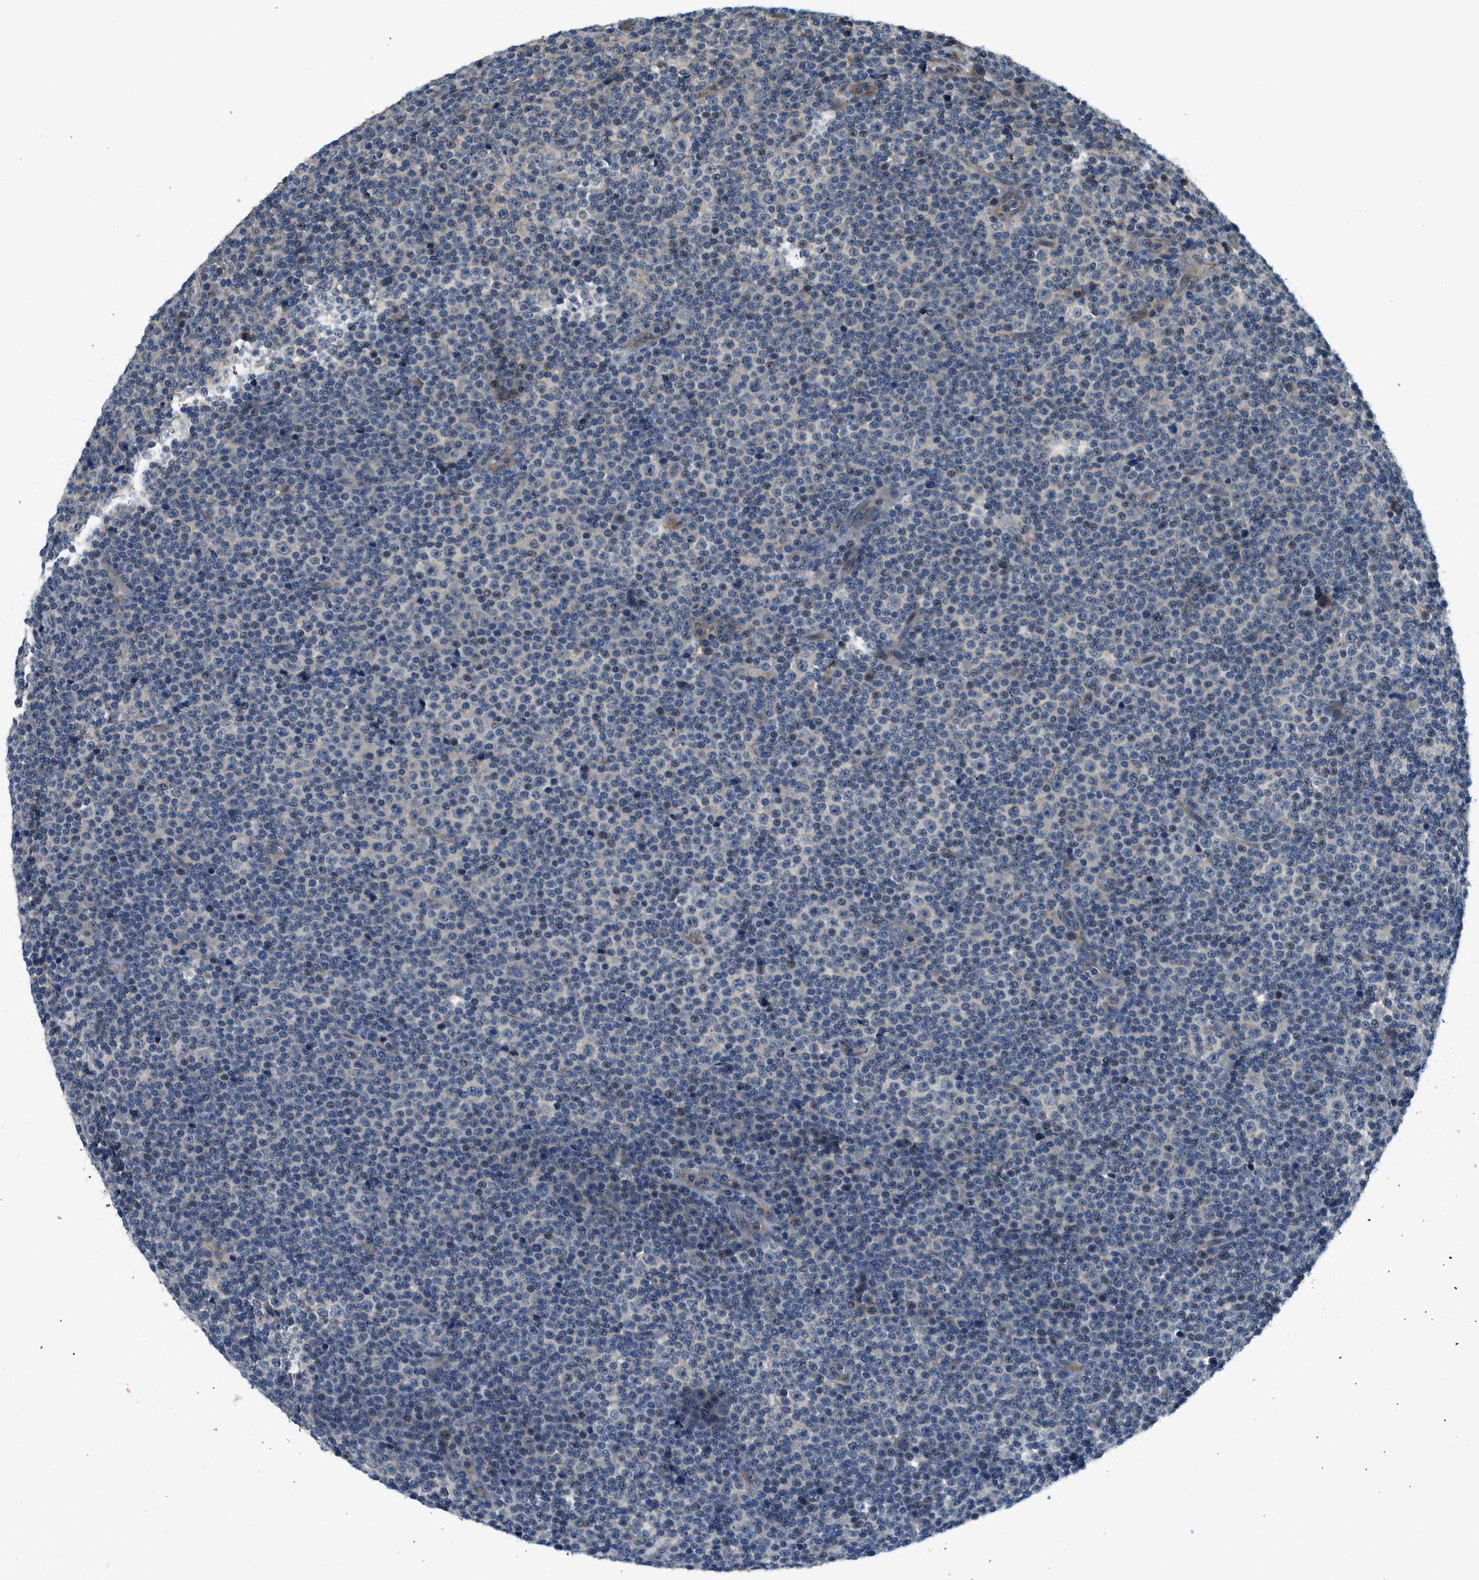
{"staining": {"intensity": "negative", "quantity": "none", "location": "none"}, "tissue": "lymphoma", "cell_type": "Tumor cells", "image_type": "cancer", "snomed": [{"axis": "morphology", "description": "Malignant lymphoma, non-Hodgkin's type, Low grade"}, {"axis": "topography", "description": "Lymph node"}], "caption": "Protein analysis of lymphoma displays no significant staining in tumor cells.", "gene": "KCNK1", "patient": {"sex": "female", "age": 67}}